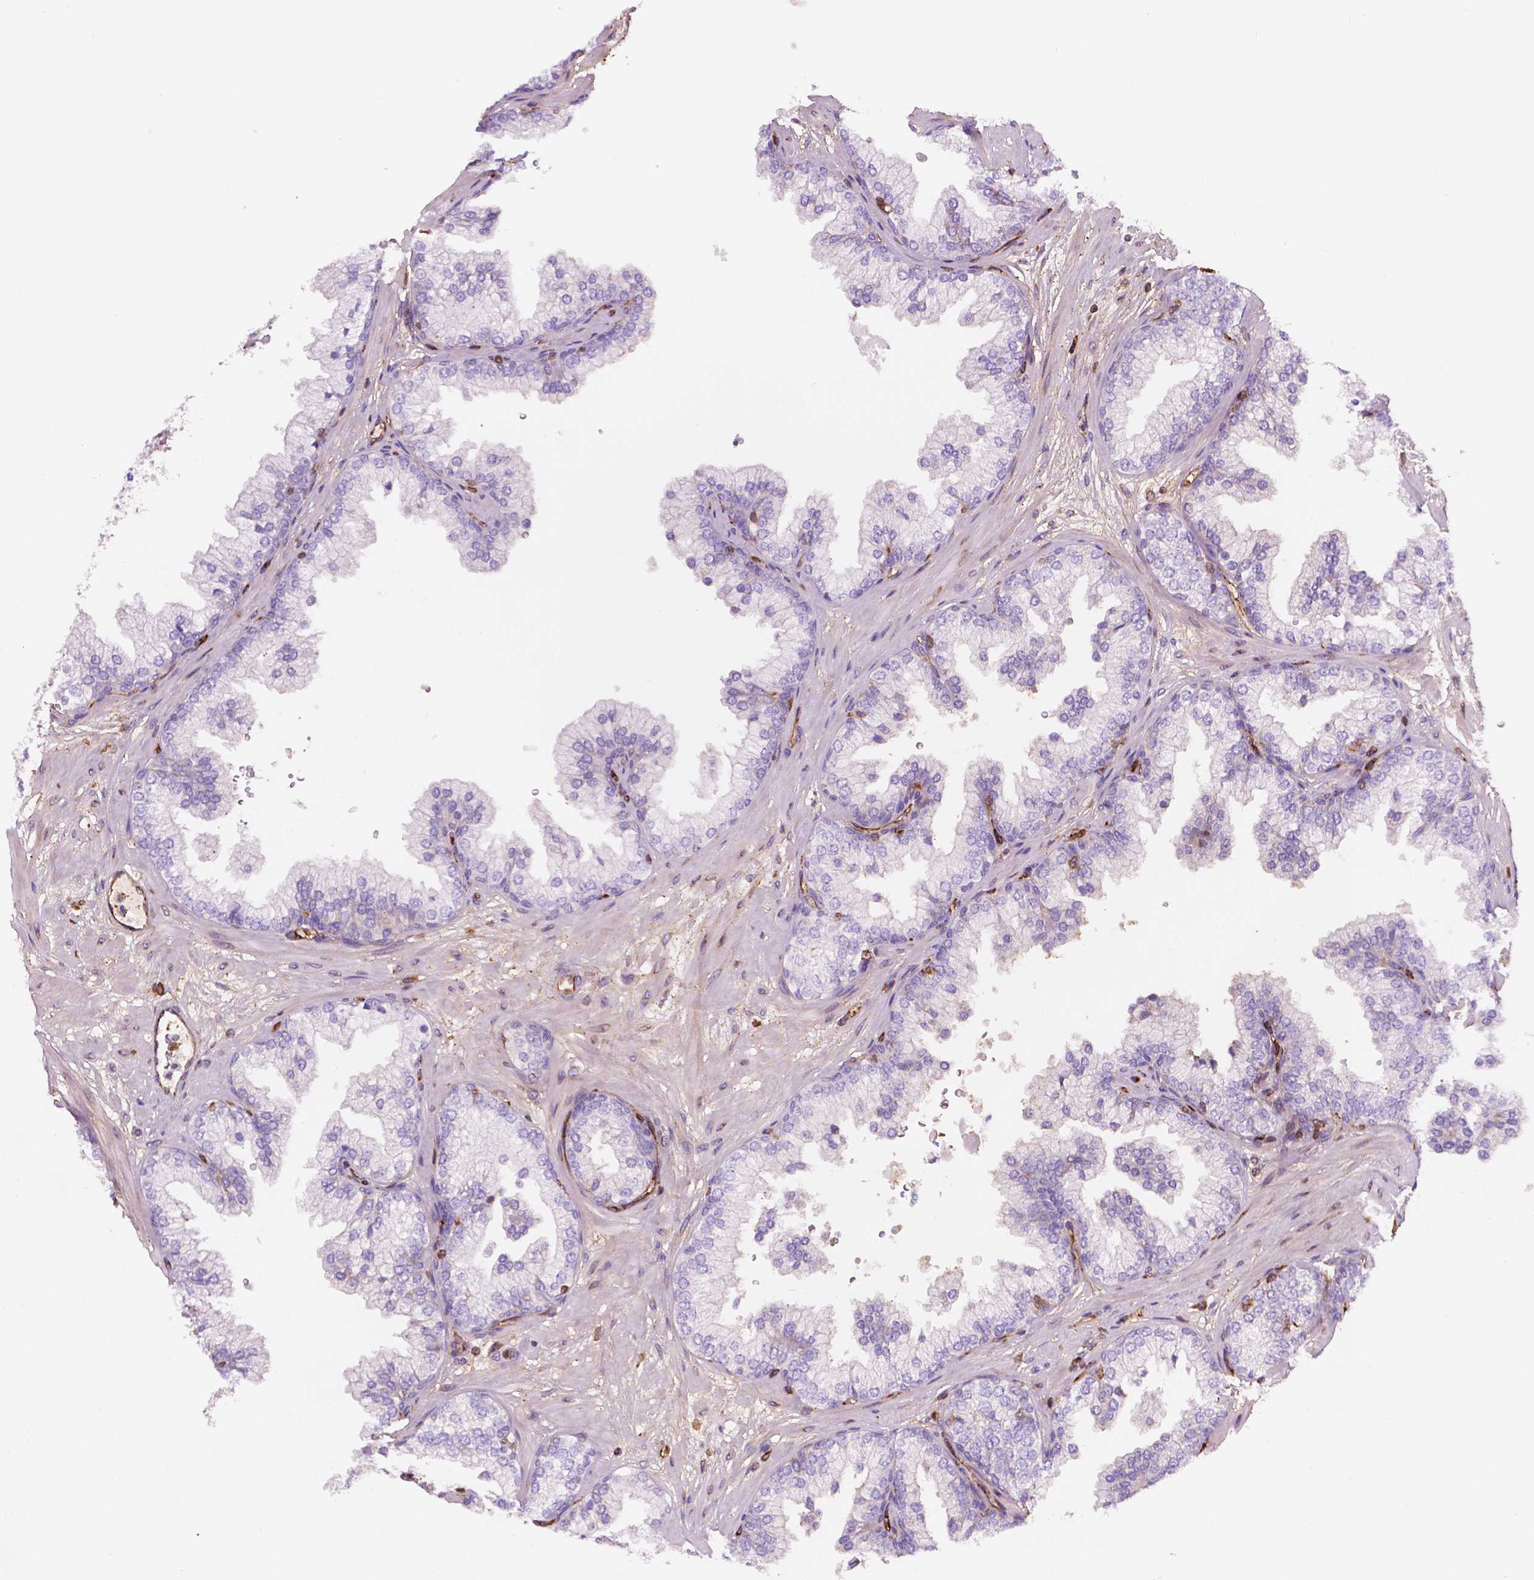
{"staining": {"intensity": "negative", "quantity": "none", "location": "none"}, "tissue": "prostate", "cell_type": "Glandular cells", "image_type": "normal", "snomed": [{"axis": "morphology", "description": "Normal tissue, NOS"}, {"axis": "topography", "description": "Prostate"}, {"axis": "topography", "description": "Peripheral nerve tissue"}], "caption": "This is an immunohistochemistry (IHC) image of benign prostate. There is no positivity in glandular cells.", "gene": "DCN", "patient": {"sex": "male", "age": 61}}